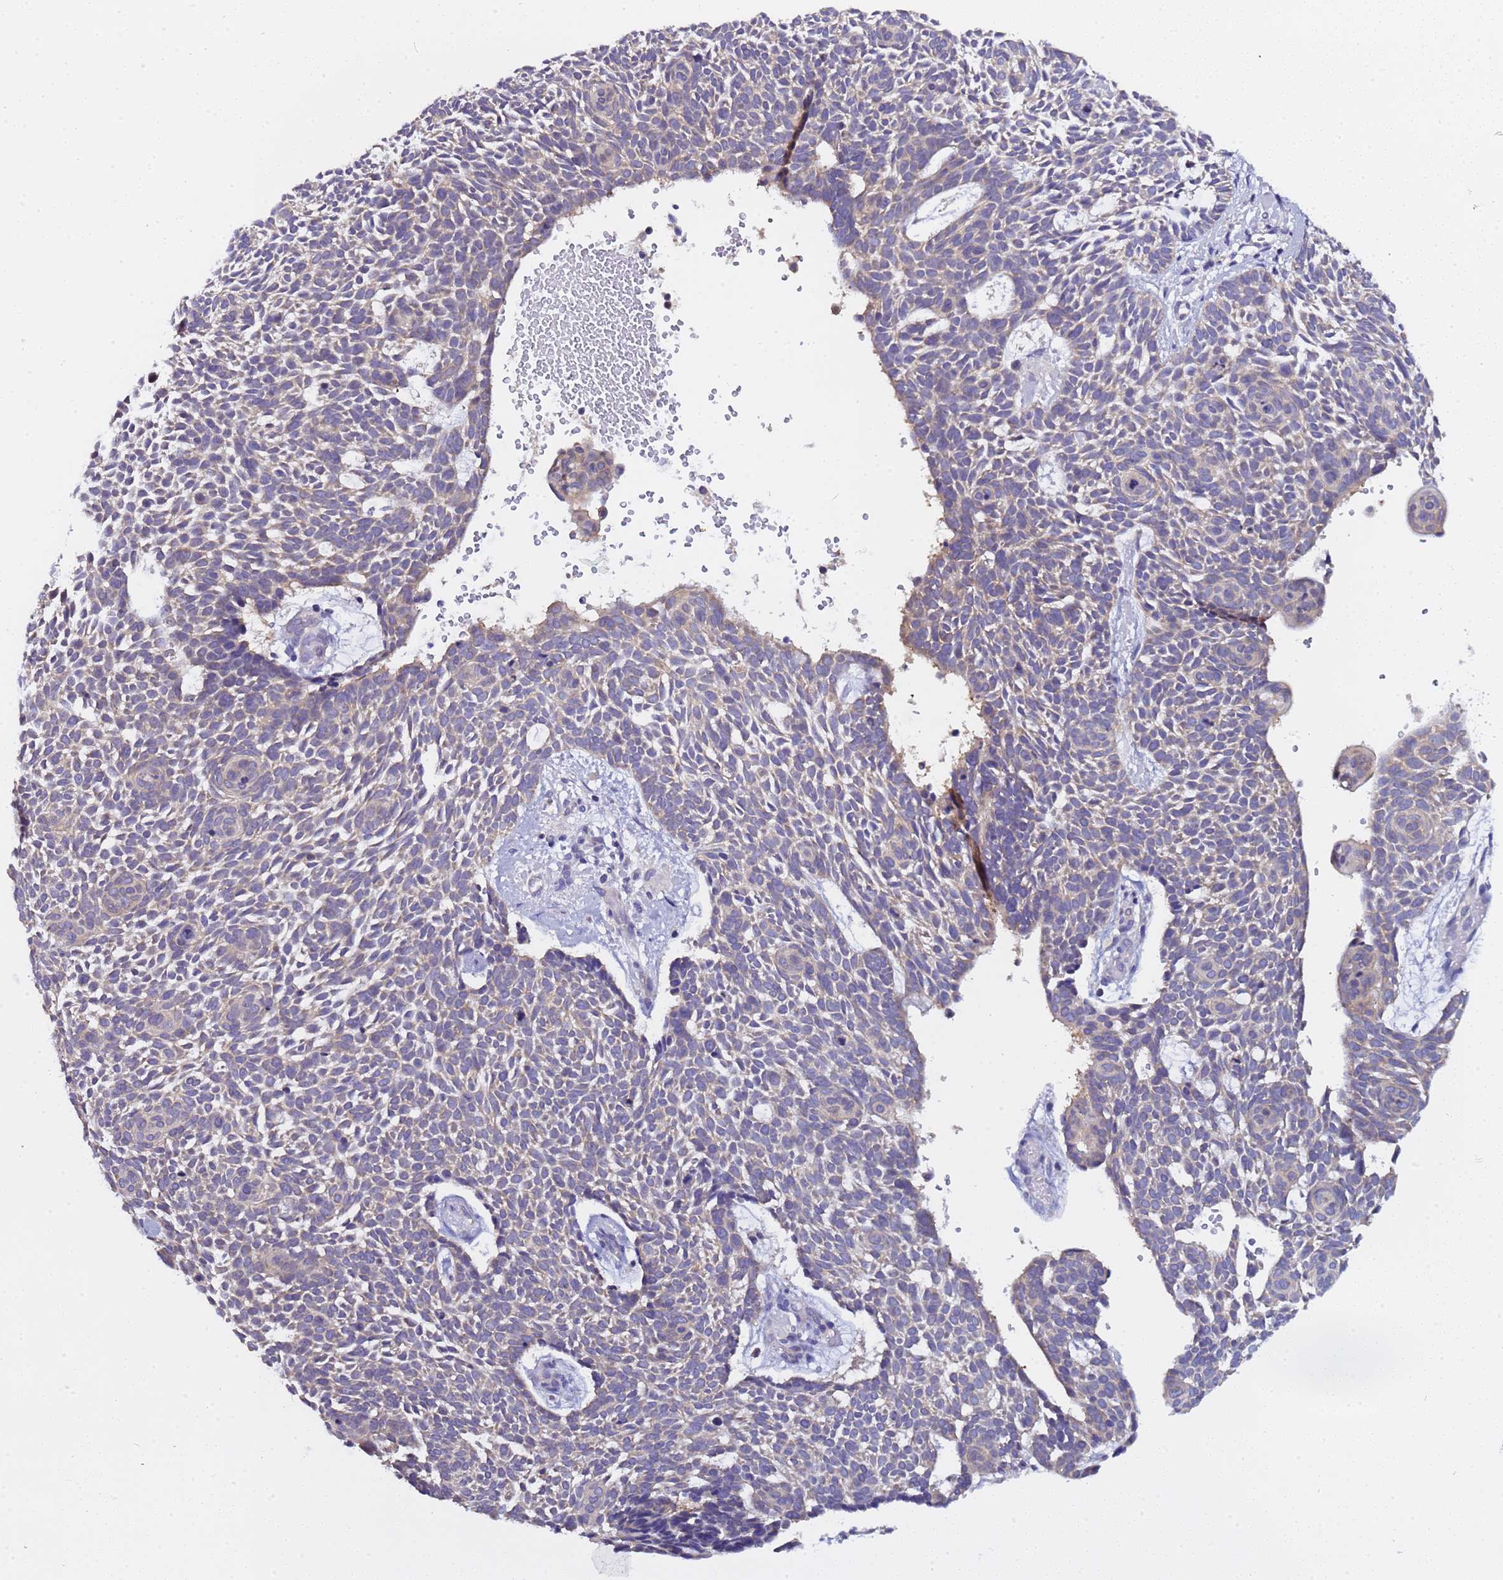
{"staining": {"intensity": "weak", "quantity": "<25%", "location": "cytoplasmic/membranous"}, "tissue": "skin cancer", "cell_type": "Tumor cells", "image_type": "cancer", "snomed": [{"axis": "morphology", "description": "Basal cell carcinoma"}, {"axis": "topography", "description": "Skin"}], "caption": "Protein analysis of skin basal cell carcinoma reveals no significant staining in tumor cells. (DAB (3,3'-diaminobenzidine) immunohistochemistry (IHC) visualized using brightfield microscopy, high magnification).", "gene": "ELMOD2", "patient": {"sex": "male", "age": 61}}